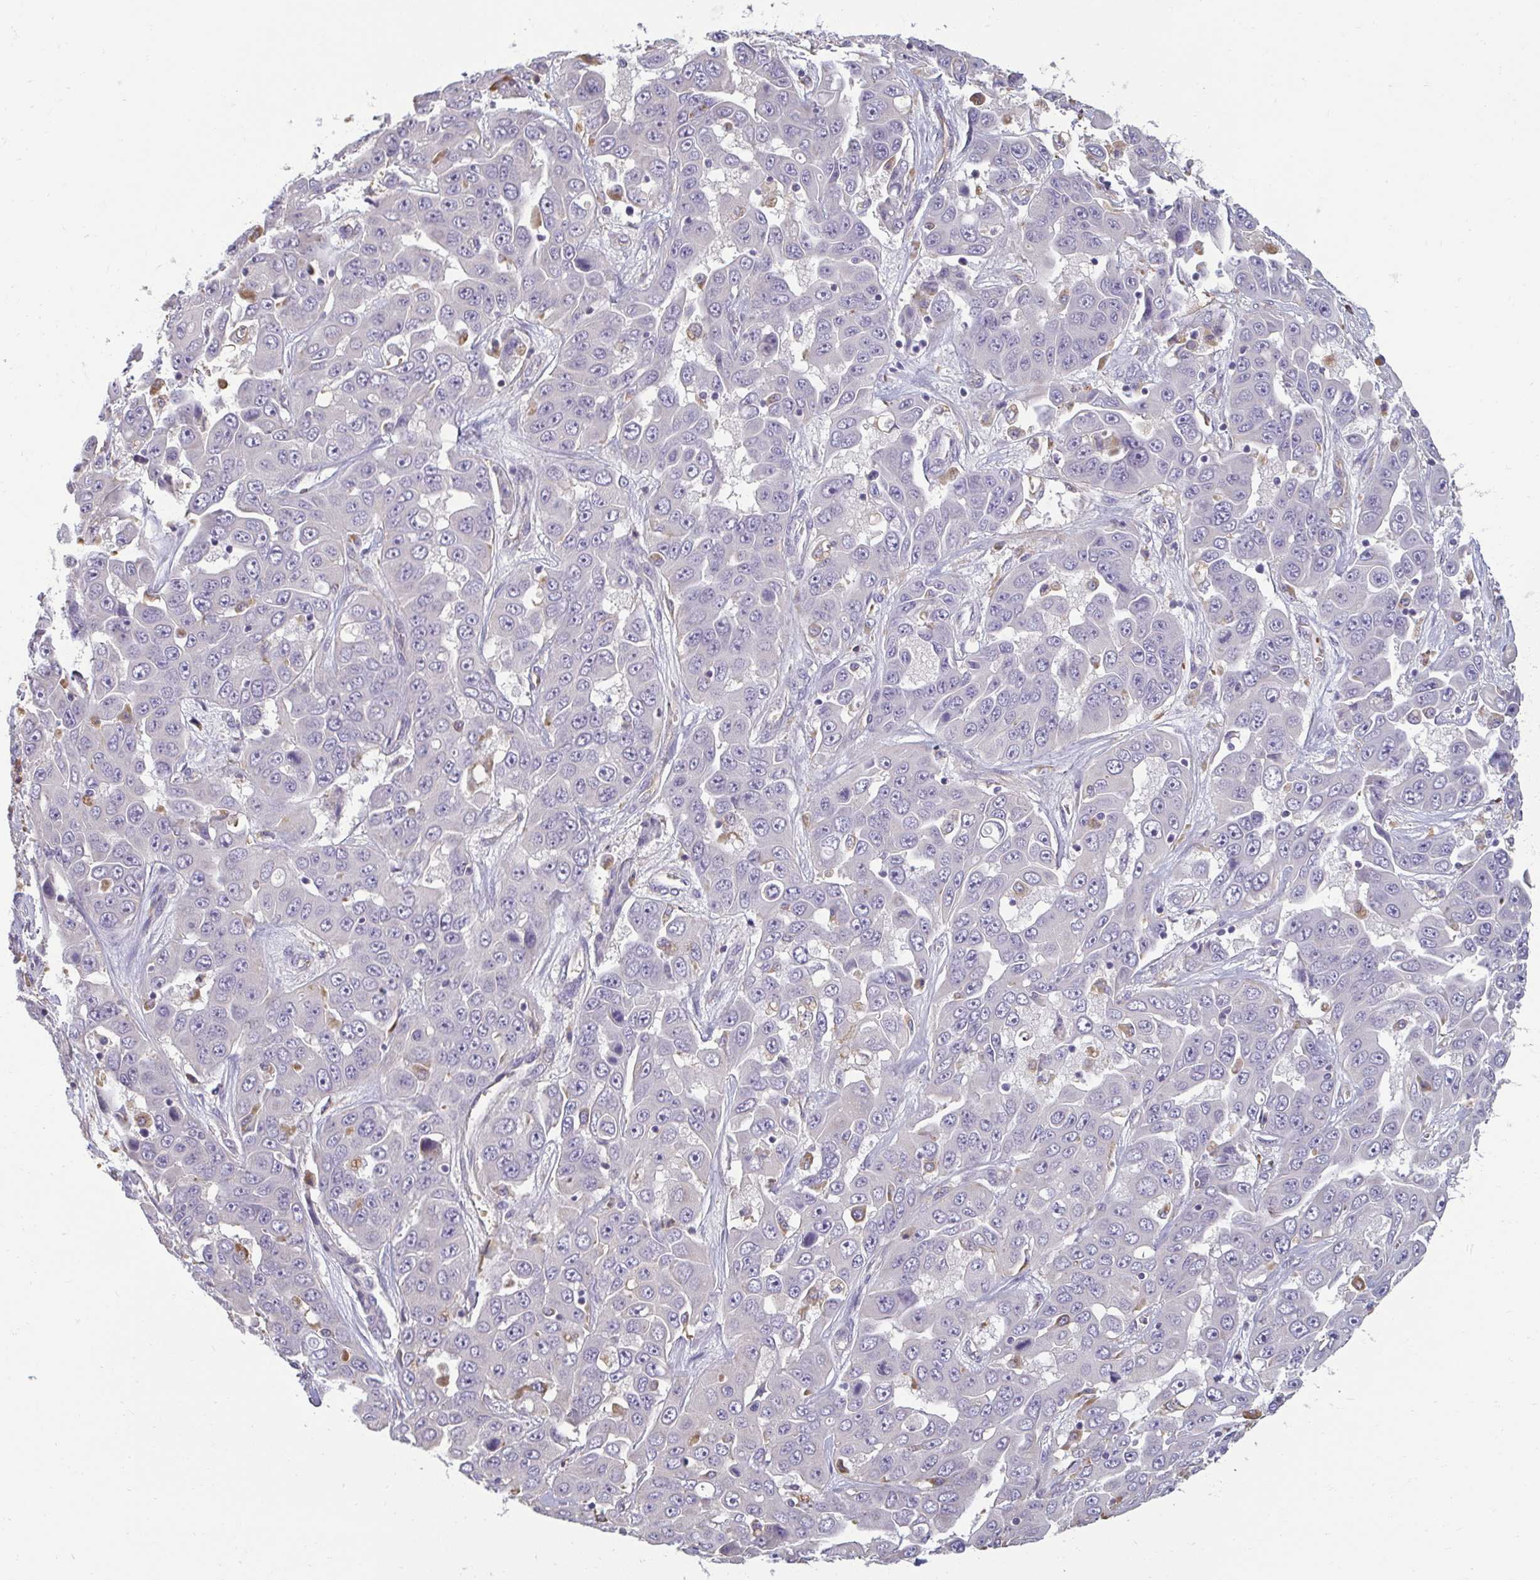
{"staining": {"intensity": "negative", "quantity": "none", "location": "none"}, "tissue": "liver cancer", "cell_type": "Tumor cells", "image_type": "cancer", "snomed": [{"axis": "morphology", "description": "Cholangiocarcinoma"}, {"axis": "topography", "description": "Liver"}], "caption": "Immunohistochemistry of human liver cancer (cholangiocarcinoma) exhibits no positivity in tumor cells. The staining is performed using DAB brown chromogen with nuclei counter-stained in using hematoxylin.", "gene": "PDE2A", "patient": {"sex": "female", "age": 52}}